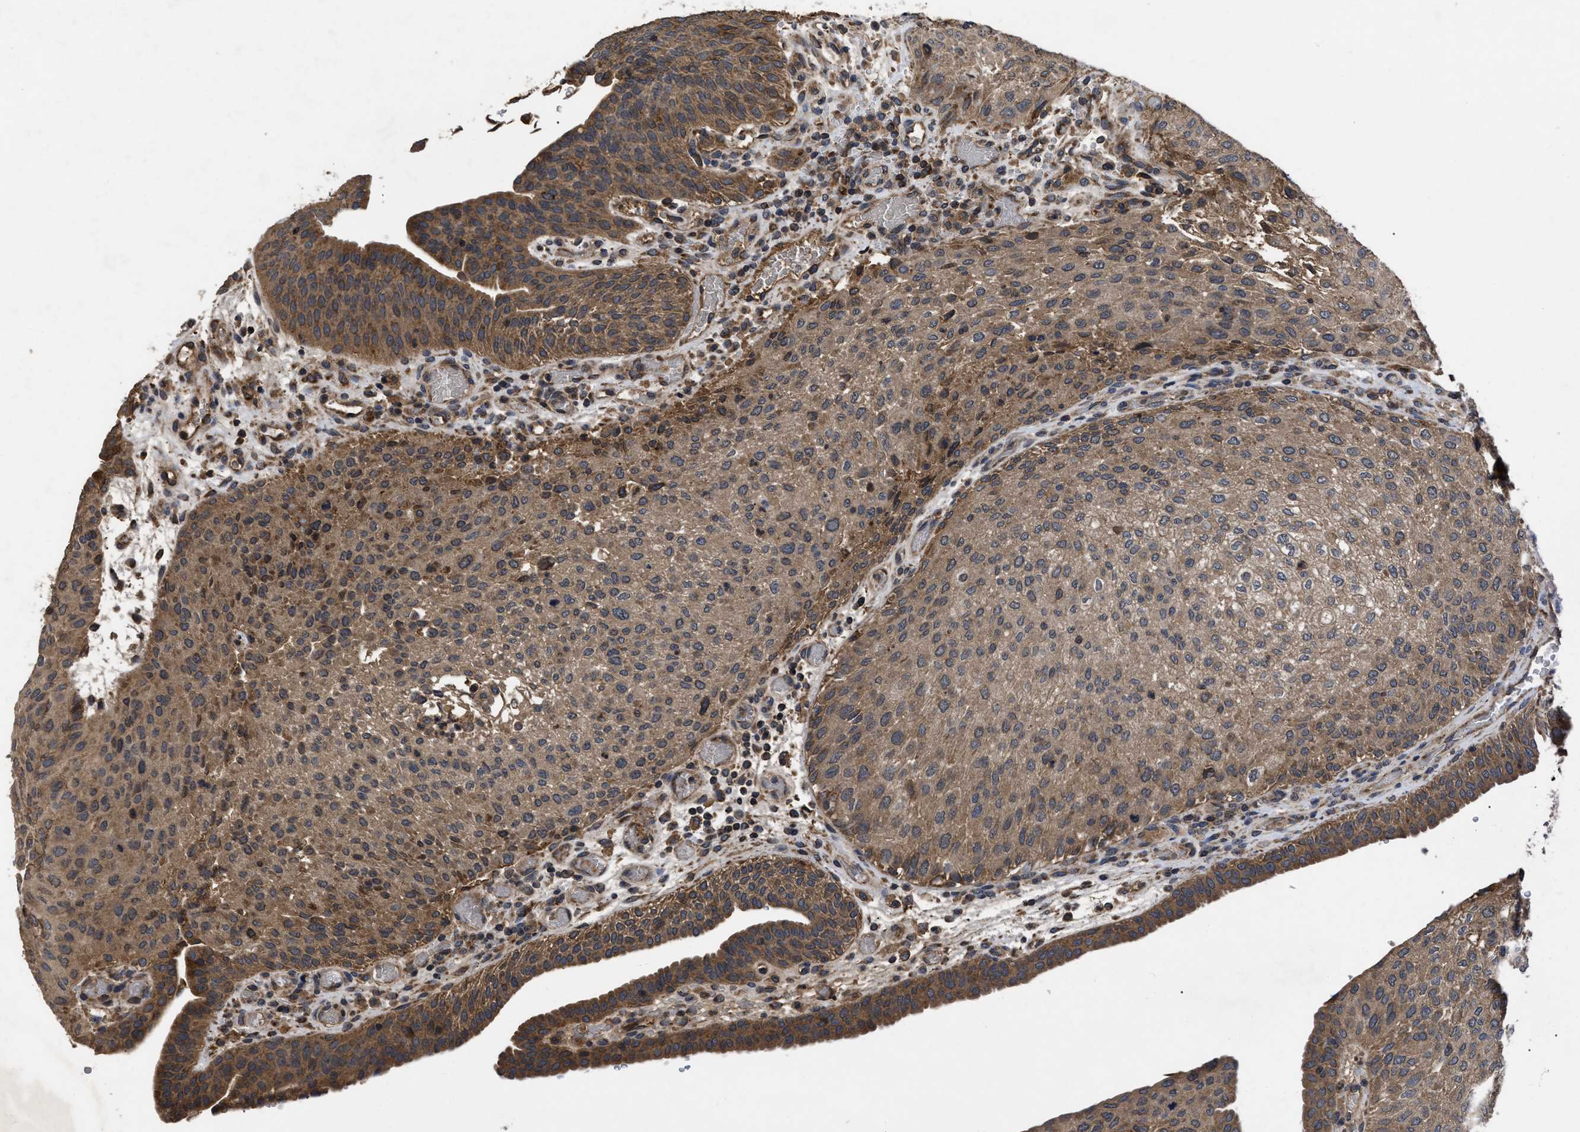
{"staining": {"intensity": "moderate", "quantity": ">75%", "location": "cytoplasmic/membranous"}, "tissue": "urothelial cancer", "cell_type": "Tumor cells", "image_type": "cancer", "snomed": [{"axis": "morphology", "description": "Urothelial carcinoma, Low grade"}, {"axis": "morphology", "description": "Urothelial carcinoma, High grade"}, {"axis": "topography", "description": "Urinary bladder"}], "caption": "IHC micrograph of human urothelial cancer stained for a protein (brown), which reveals medium levels of moderate cytoplasmic/membranous positivity in approximately >75% of tumor cells.", "gene": "LRRC3", "patient": {"sex": "male", "age": 35}}